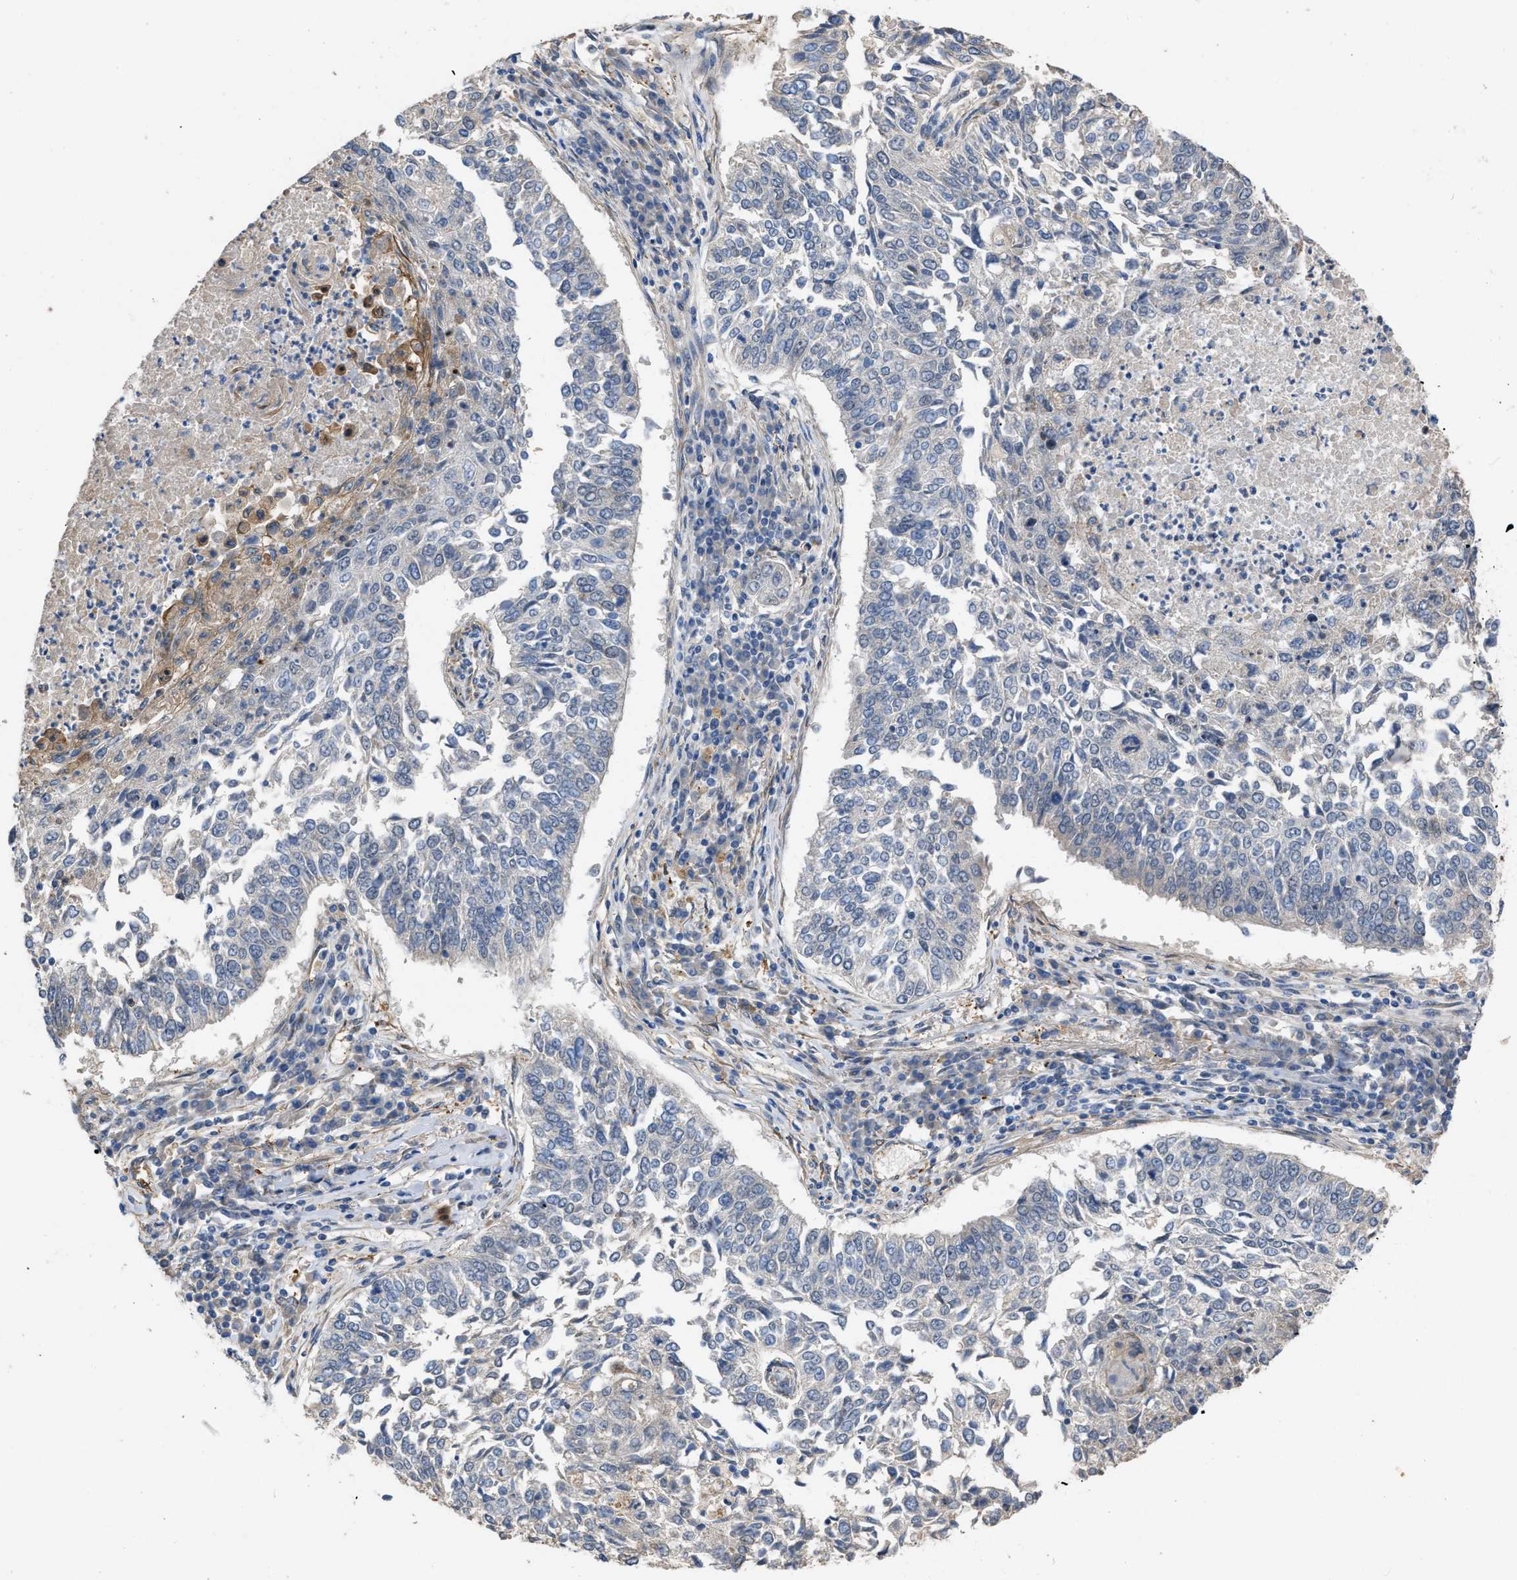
{"staining": {"intensity": "negative", "quantity": "none", "location": "none"}, "tissue": "lung cancer", "cell_type": "Tumor cells", "image_type": "cancer", "snomed": [{"axis": "morphology", "description": "Normal tissue, NOS"}, {"axis": "morphology", "description": "Squamous cell carcinoma, NOS"}, {"axis": "topography", "description": "Cartilage tissue"}, {"axis": "topography", "description": "Bronchus"}, {"axis": "topography", "description": "Lung"}], "caption": "DAB (3,3'-diaminobenzidine) immunohistochemical staining of human squamous cell carcinoma (lung) shows no significant expression in tumor cells.", "gene": "SLC4A11", "patient": {"sex": "female", "age": 49}}